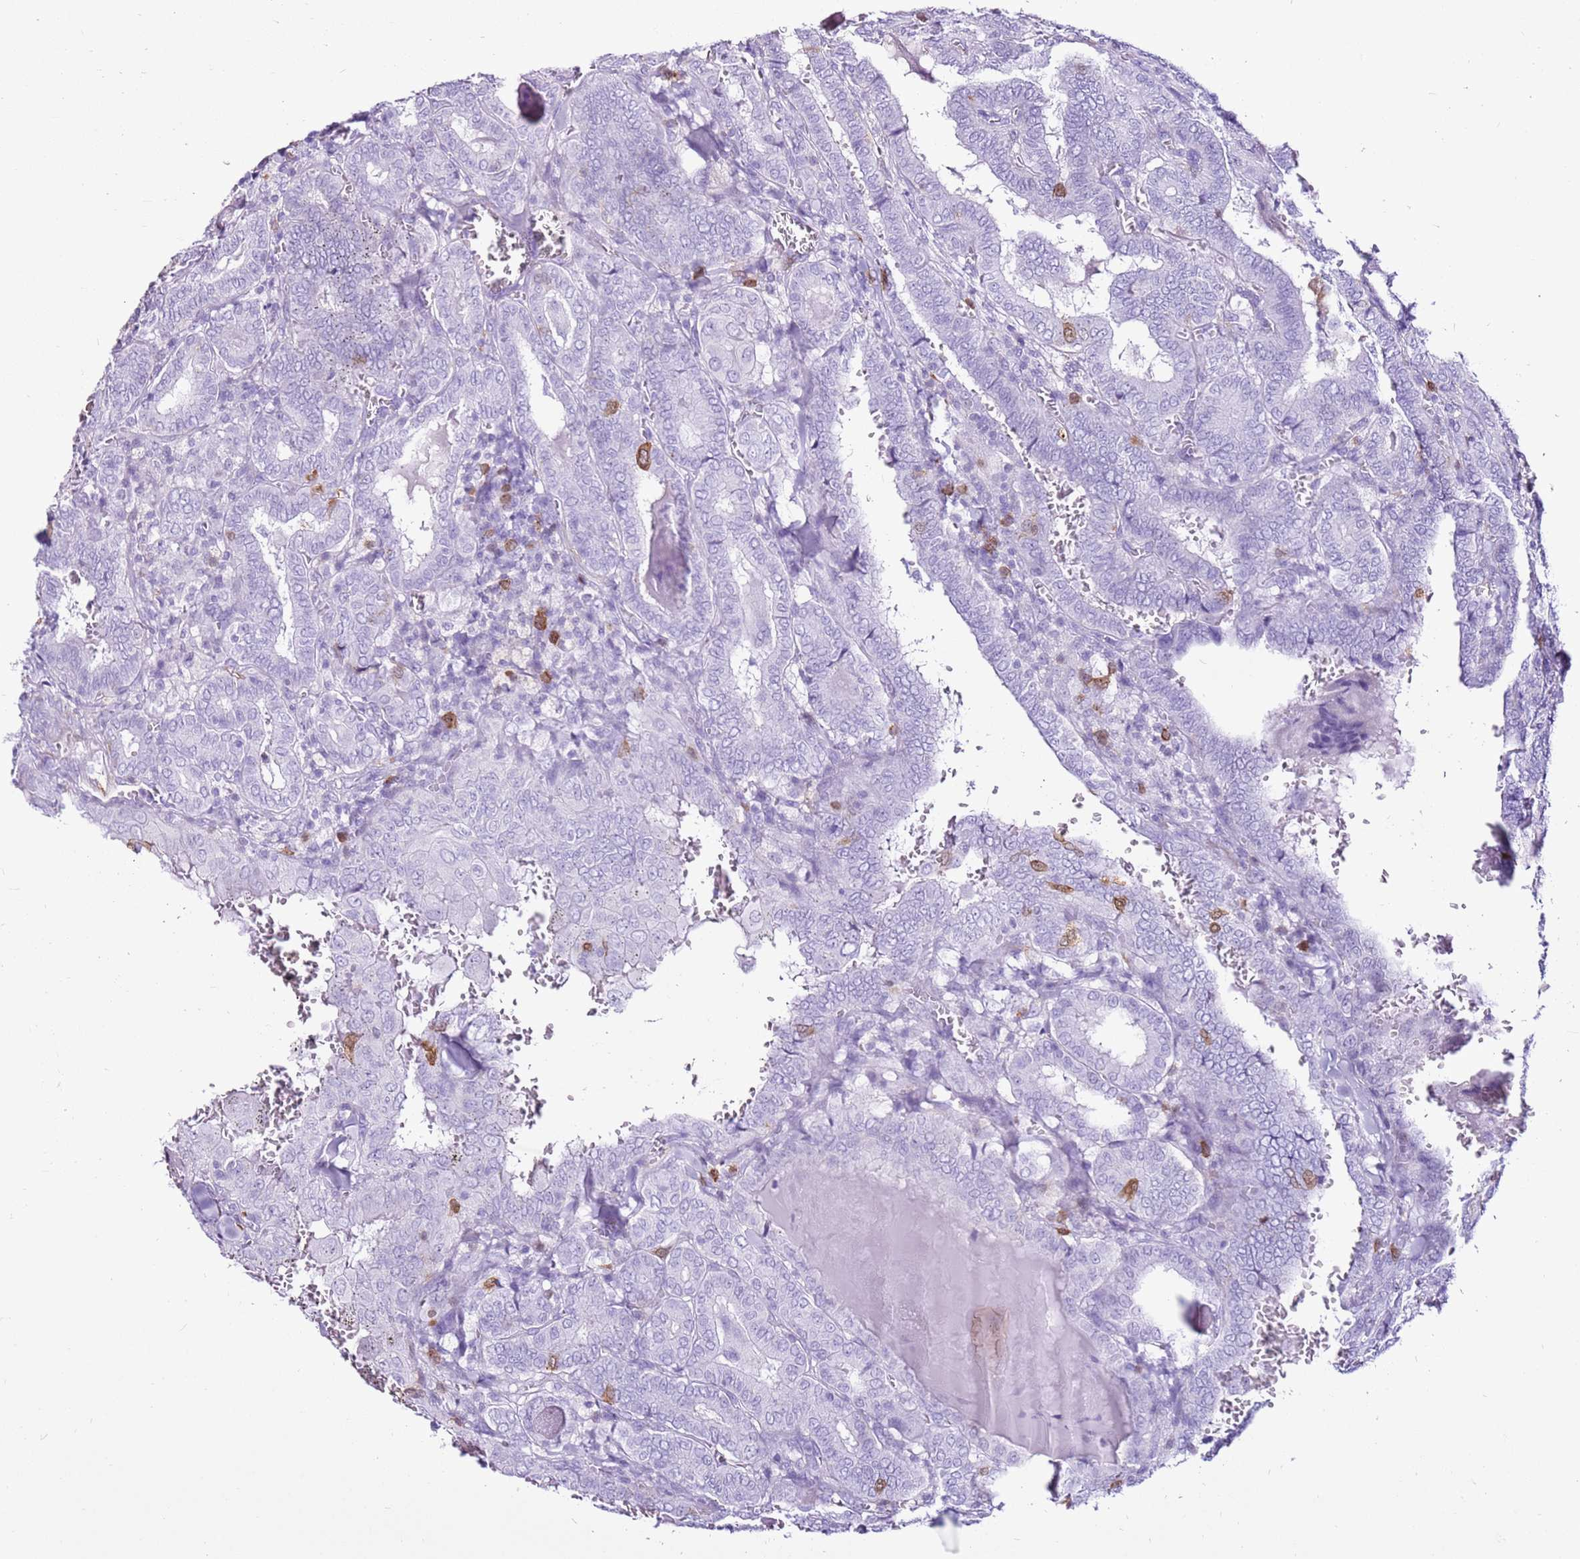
{"staining": {"intensity": "moderate", "quantity": "<25%", "location": "cytoplasmic/membranous"}, "tissue": "thyroid cancer", "cell_type": "Tumor cells", "image_type": "cancer", "snomed": [{"axis": "morphology", "description": "Papillary adenocarcinoma, NOS"}, {"axis": "topography", "description": "Thyroid gland"}], "caption": "Papillary adenocarcinoma (thyroid) stained with DAB IHC demonstrates low levels of moderate cytoplasmic/membranous positivity in about <25% of tumor cells.", "gene": "SPC25", "patient": {"sex": "female", "age": 72}}